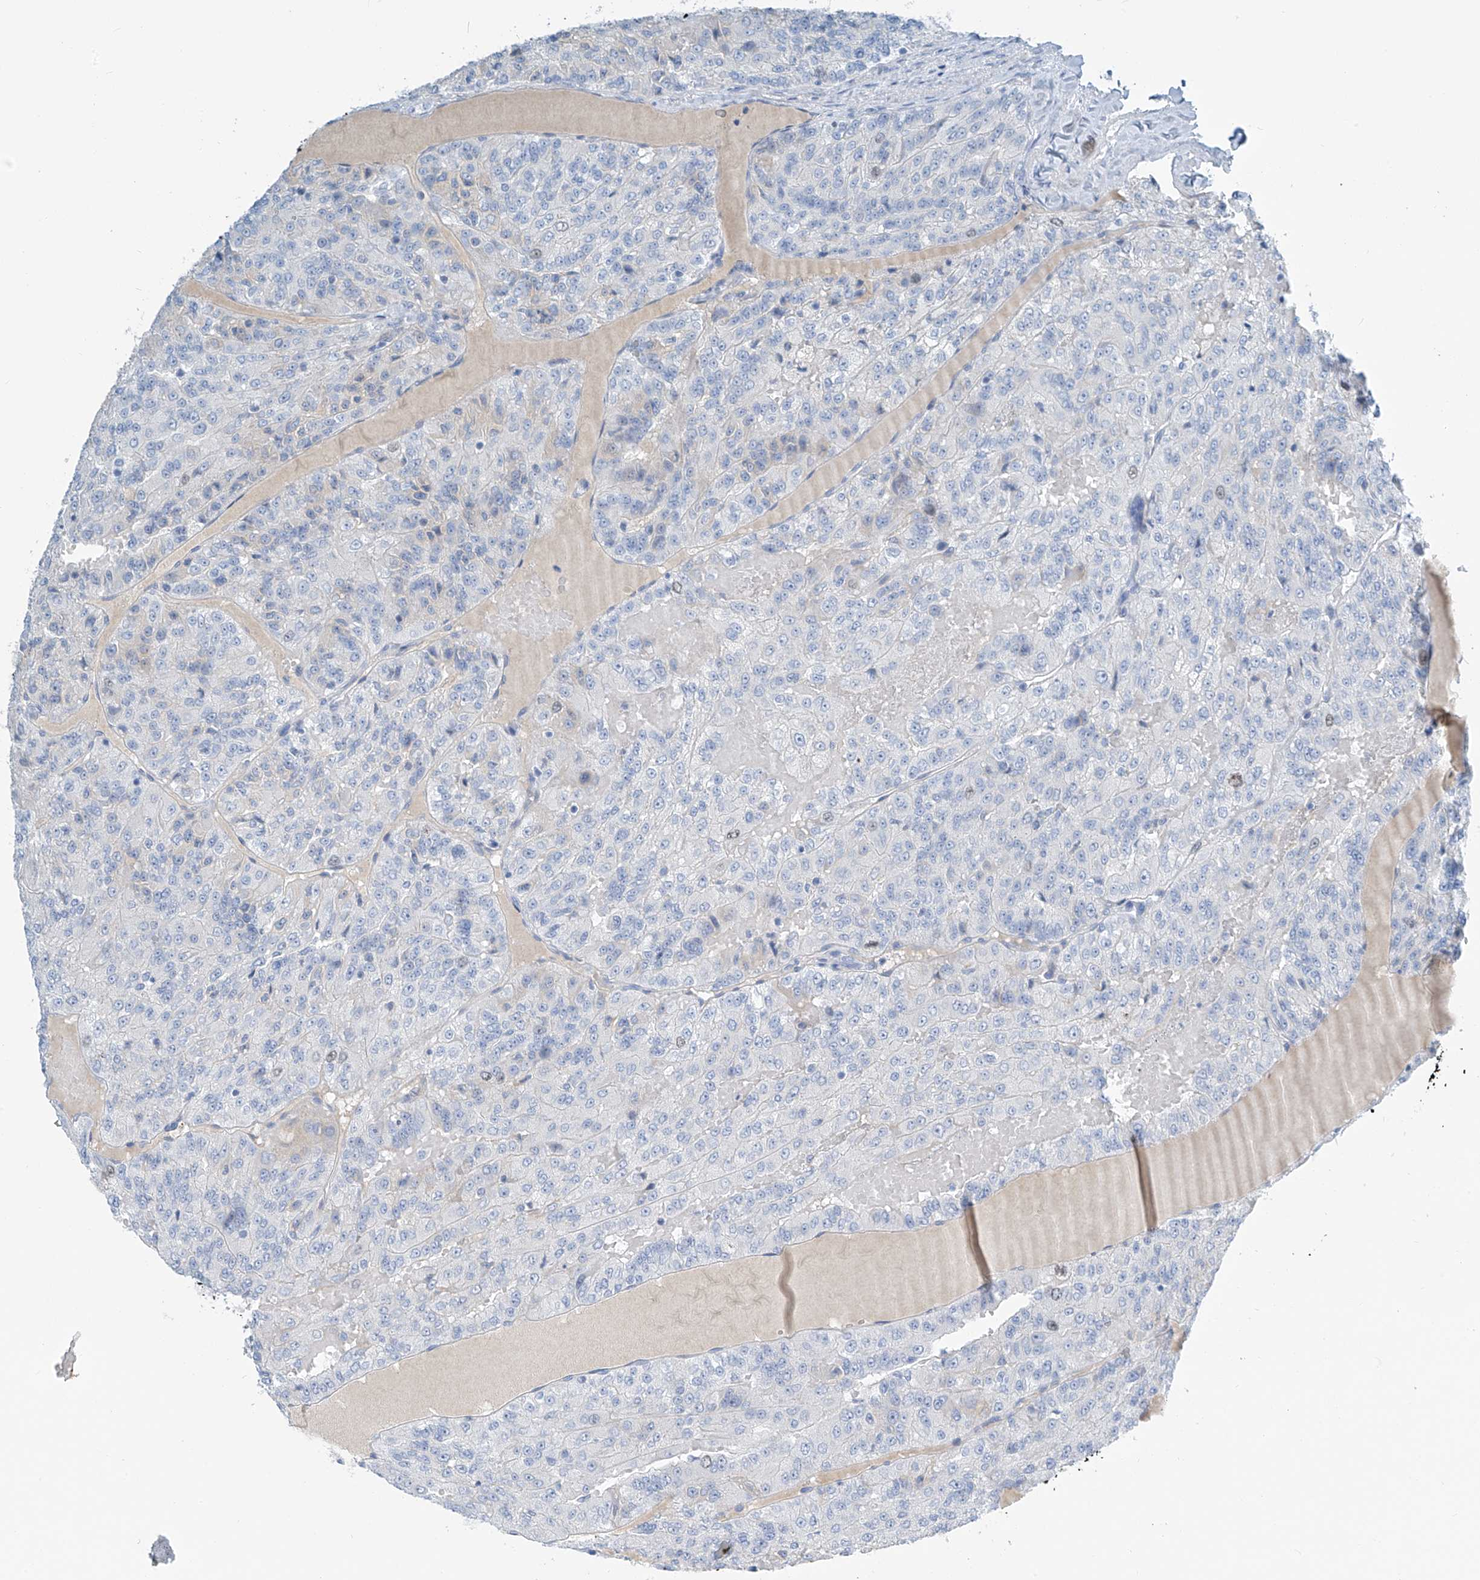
{"staining": {"intensity": "negative", "quantity": "none", "location": "none"}, "tissue": "renal cancer", "cell_type": "Tumor cells", "image_type": "cancer", "snomed": [{"axis": "morphology", "description": "Adenocarcinoma, NOS"}, {"axis": "topography", "description": "Kidney"}], "caption": "Immunohistochemistry (IHC) image of neoplastic tissue: renal adenocarcinoma stained with DAB (3,3'-diaminobenzidine) displays no significant protein staining in tumor cells.", "gene": "SGO2", "patient": {"sex": "female", "age": 63}}